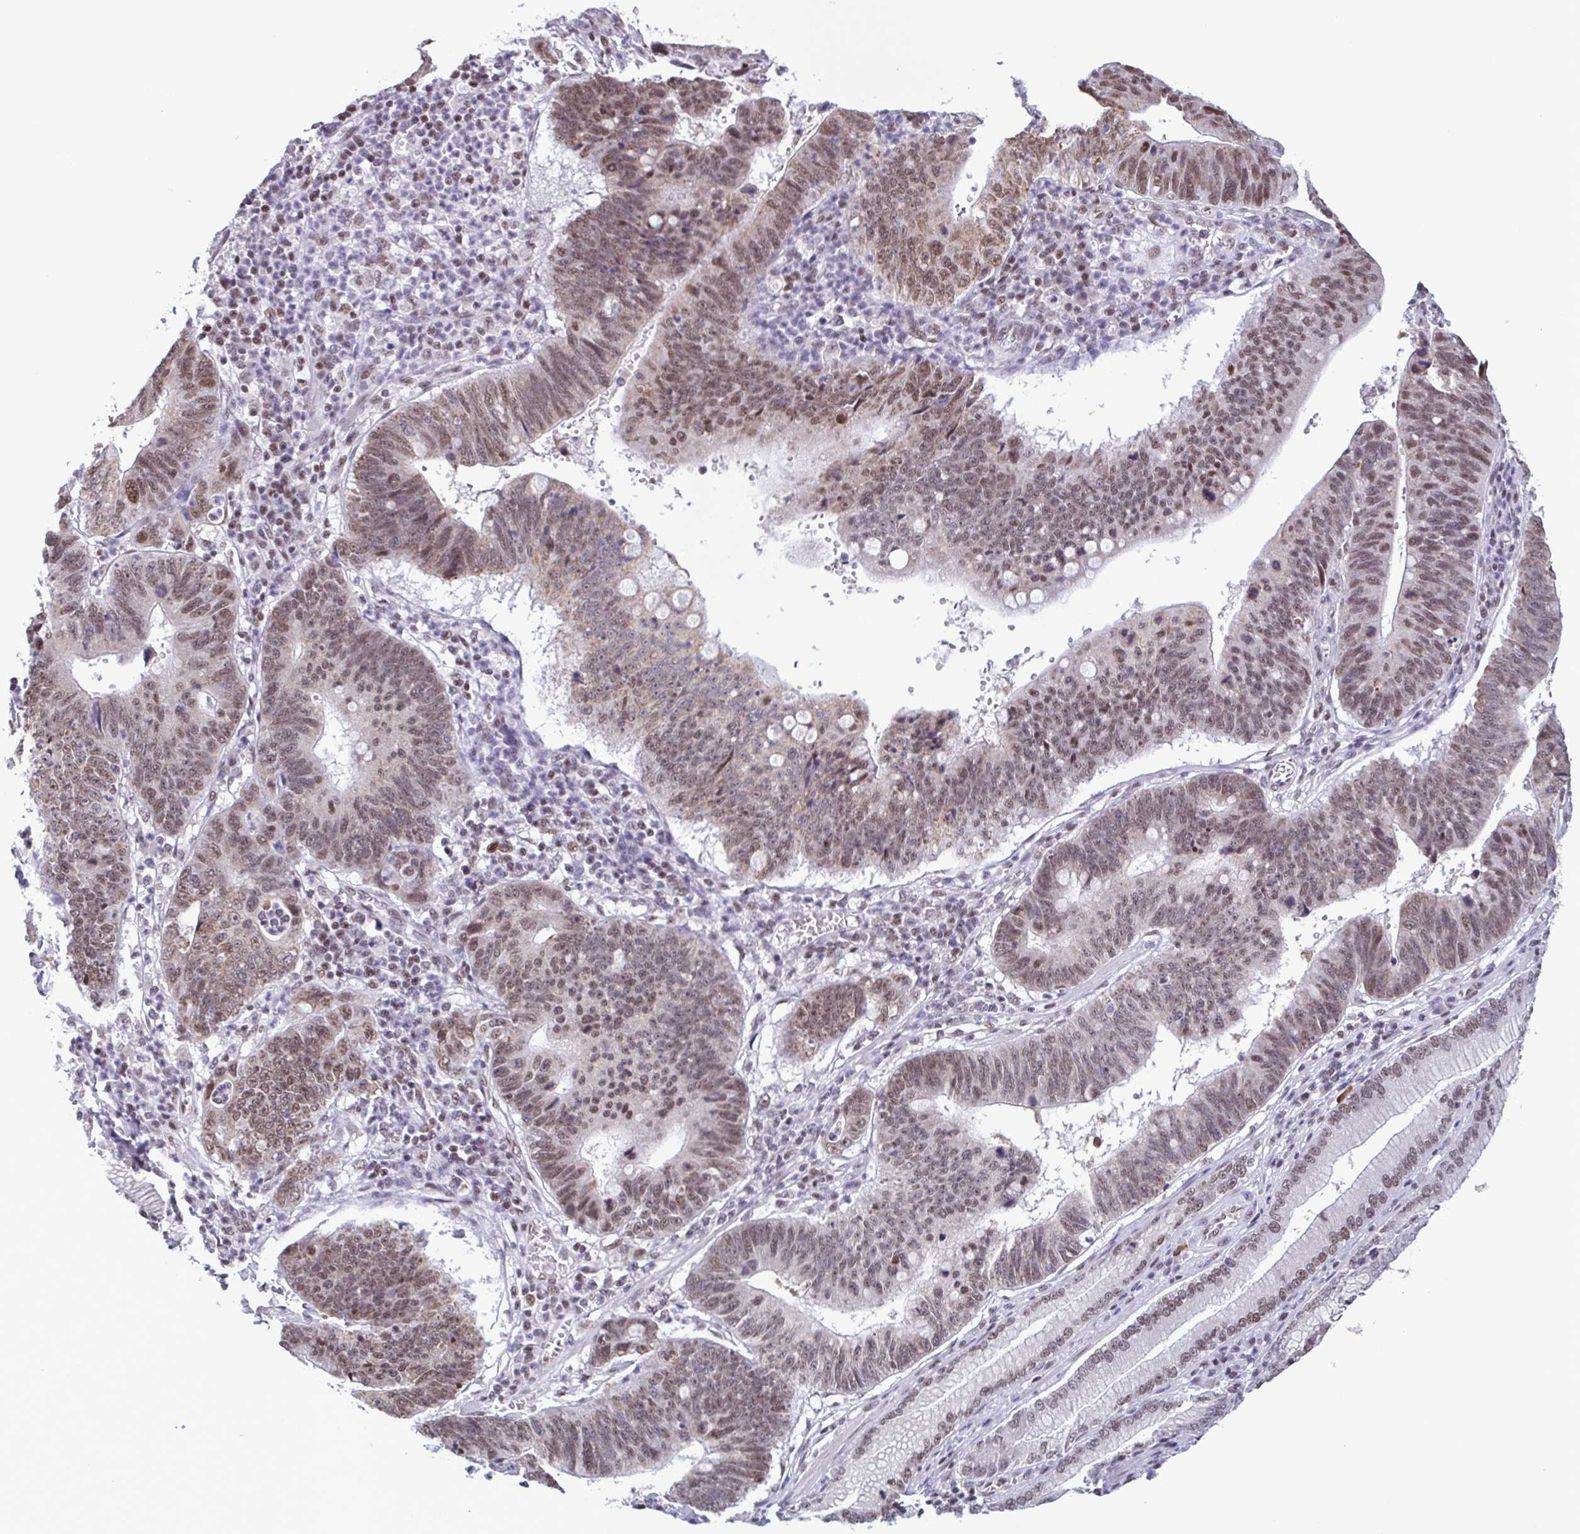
{"staining": {"intensity": "moderate", "quantity": ">75%", "location": "nuclear"}, "tissue": "stomach cancer", "cell_type": "Tumor cells", "image_type": "cancer", "snomed": [{"axis": "morphology", "description": "Adenocarcinoma, NOS"}, {"axis": "topography", "description": "Stomach"}], "caption": "Stomach cancer (adenocarcinoma) stained with a brown dye shows moderate nuclear positive staining in about >75% of tumor cells.", "gene": "TIMM21", "patient": {"sex": "male", "age": 59}}